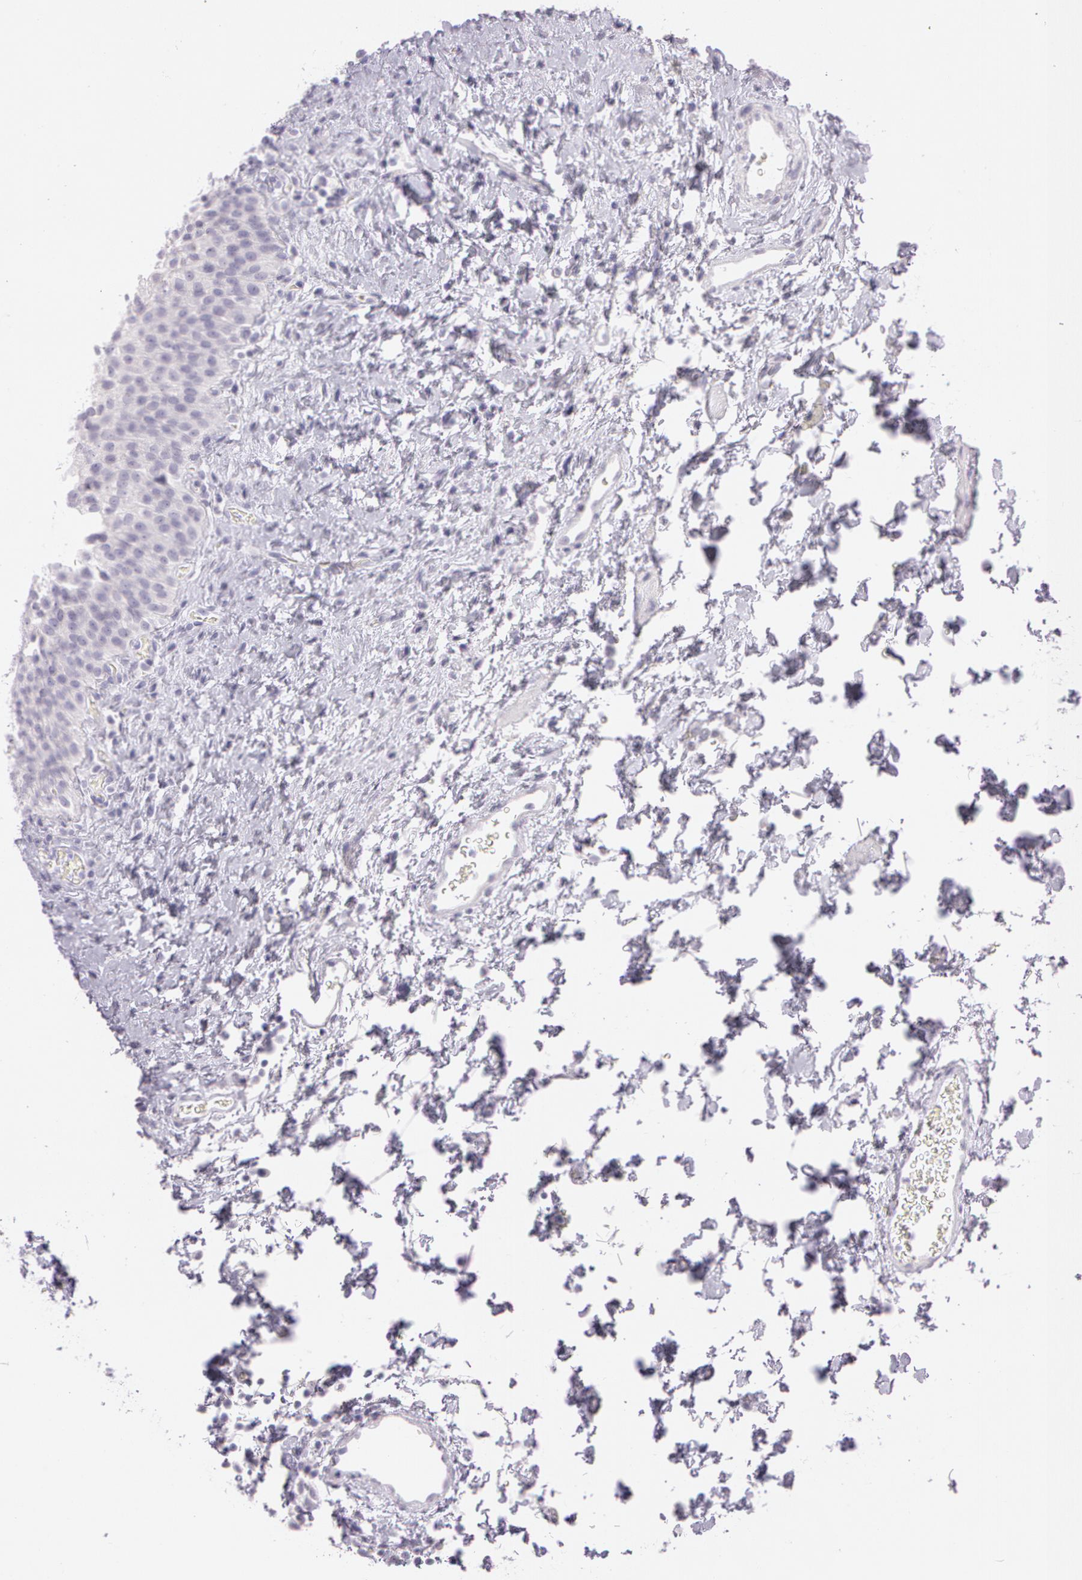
{"staining": {"intensity": "negative", "quantity": "none", "location": "none"}, "tissue": "urinary bladder", "cell_type": "Urothelial cells", "image_type": "normal", "snomed": [{"axis": "morphology", "description": "Normal tissue, NOS"}, {"axis": "topography", "description": "Urinary bladder"}], "caption": "An IHC micrograph of normal urinary bladder is shown. There is no staining in urothelial cells of urinary bladder. (DAB (3,3'-diaminobenzidine) immunohistochemistry (IHC), high magnification).", "gene": "OTC", "patient": {"sex": "male", "age": 51}}